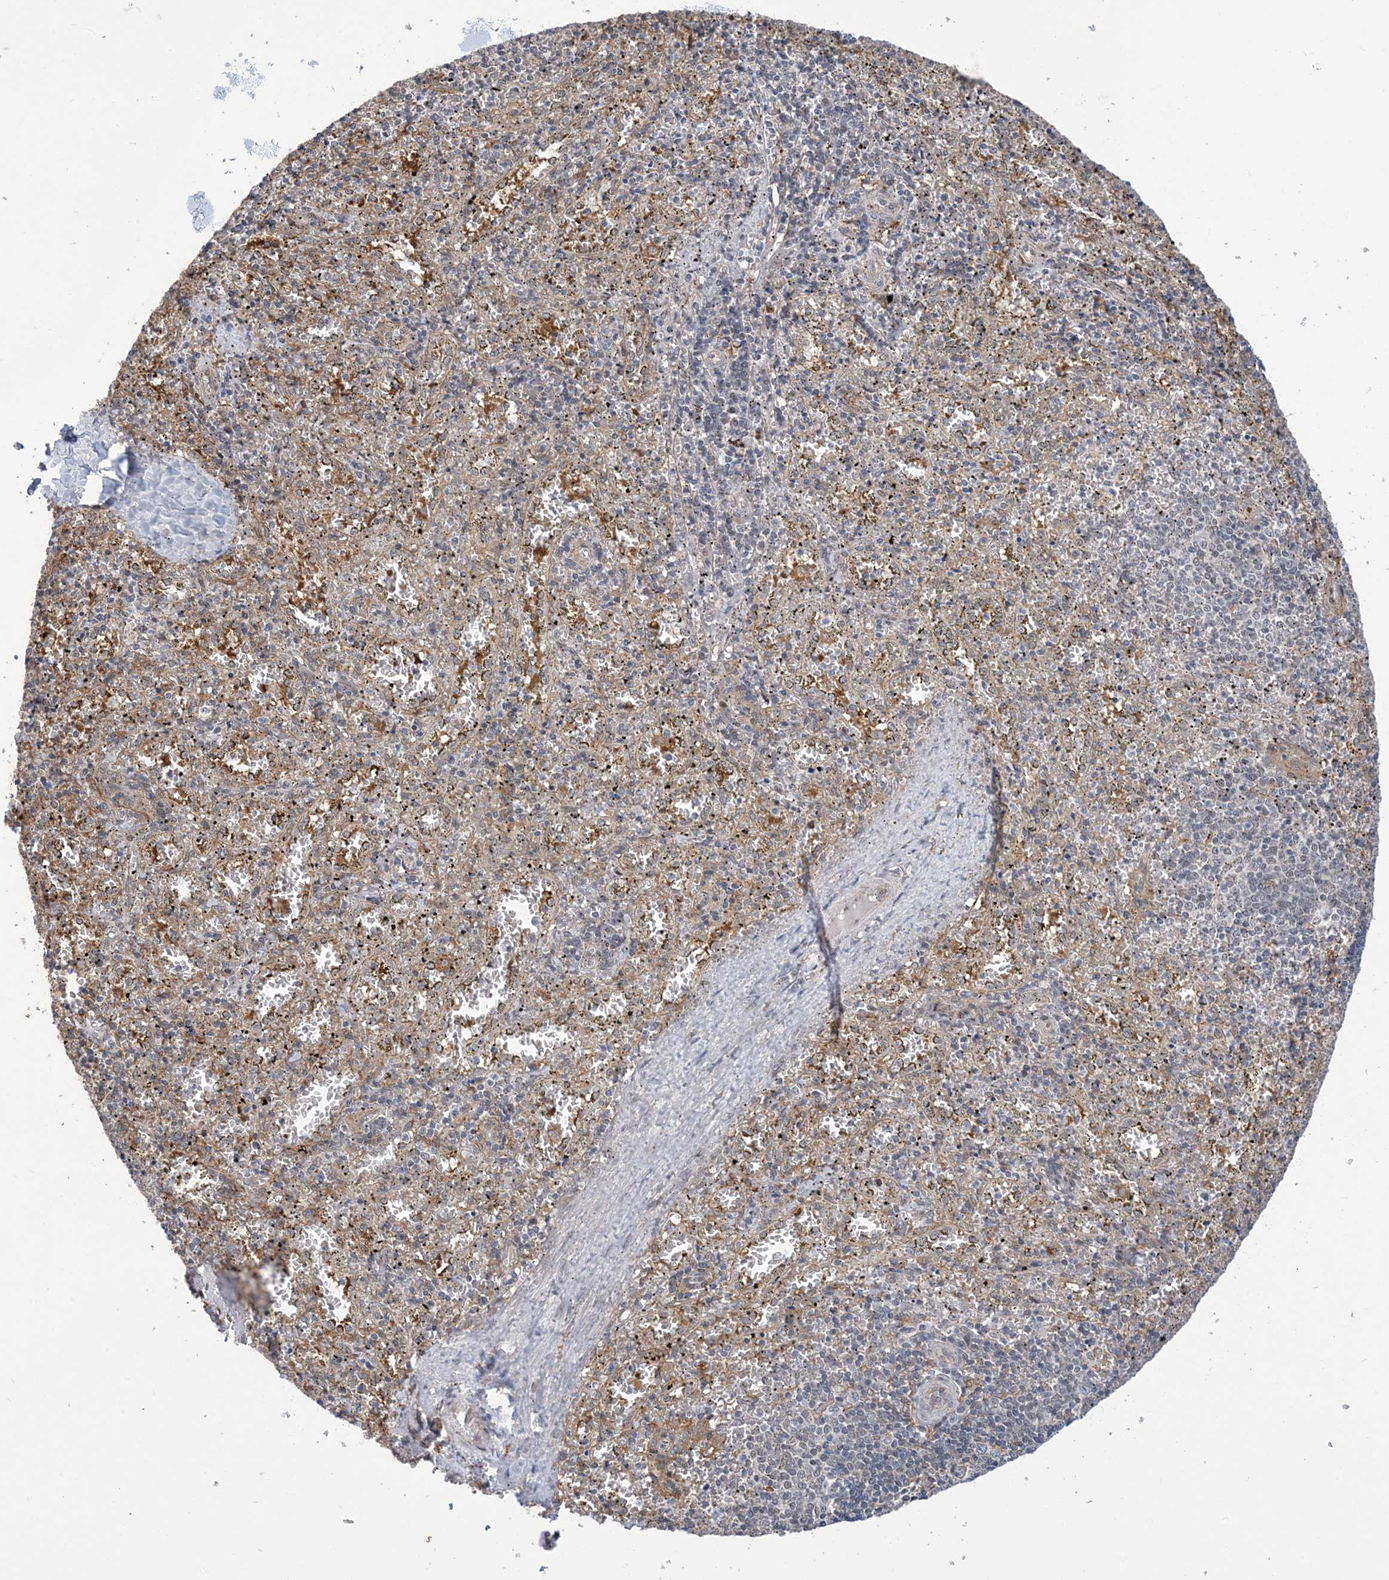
{"staining": {"intensity": "negative", "quantity": "none", "location": "none"}, "tissue": "spleen", "cell_type": "Cells in red pulp", "image_type": "normal", "snomed": [{"axis": "morphology", "description": "Normal tissue, NOS"}, {"axis": "topography", "description": "Spleen"}], "caption": "The IHC micrograph has no significant staining in cells in red pulp of spleen.", "gene": "ZNF8", "patient": {"sex": "male", "age": 11}}